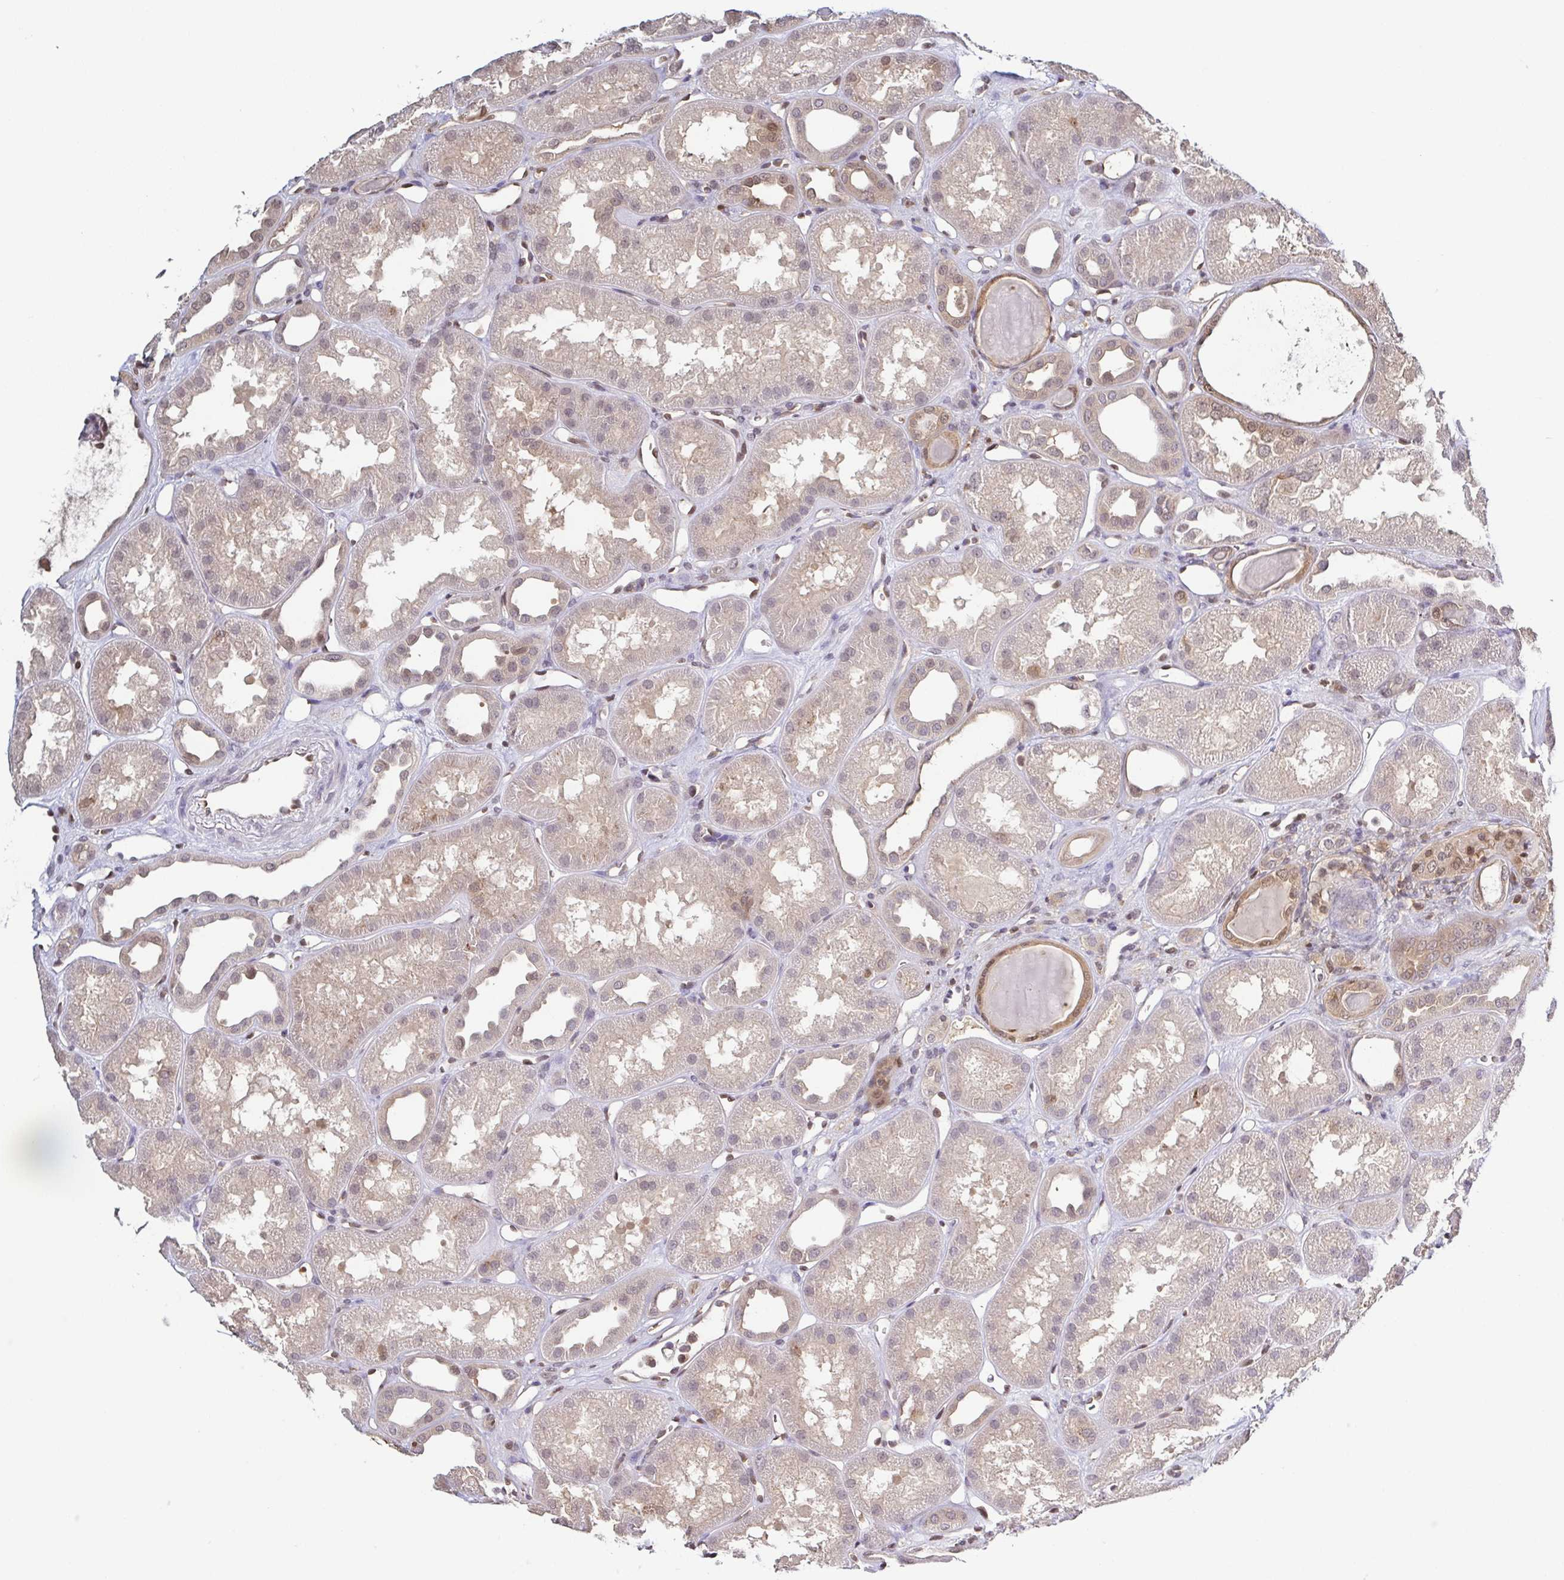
{"staining": {"intensity": "moderate", "quantity": "<25%", "location": "nuclear"}, "tissue": "kidney", "cell_type": "Cells in glomeruli", "image_type": "normal", "snomed": [{"axis": "morphology", "description": "Normal tissue, NOS"}, {"axis": "topography", "description": "Kidney"}], "caption": "A photomicrograph of human kidney stained for a protein shows moderate nuclear brown staining in cells in glomeruli.", "gene": "PSMB9", "patient": {"sex": "male", "age": 61}}